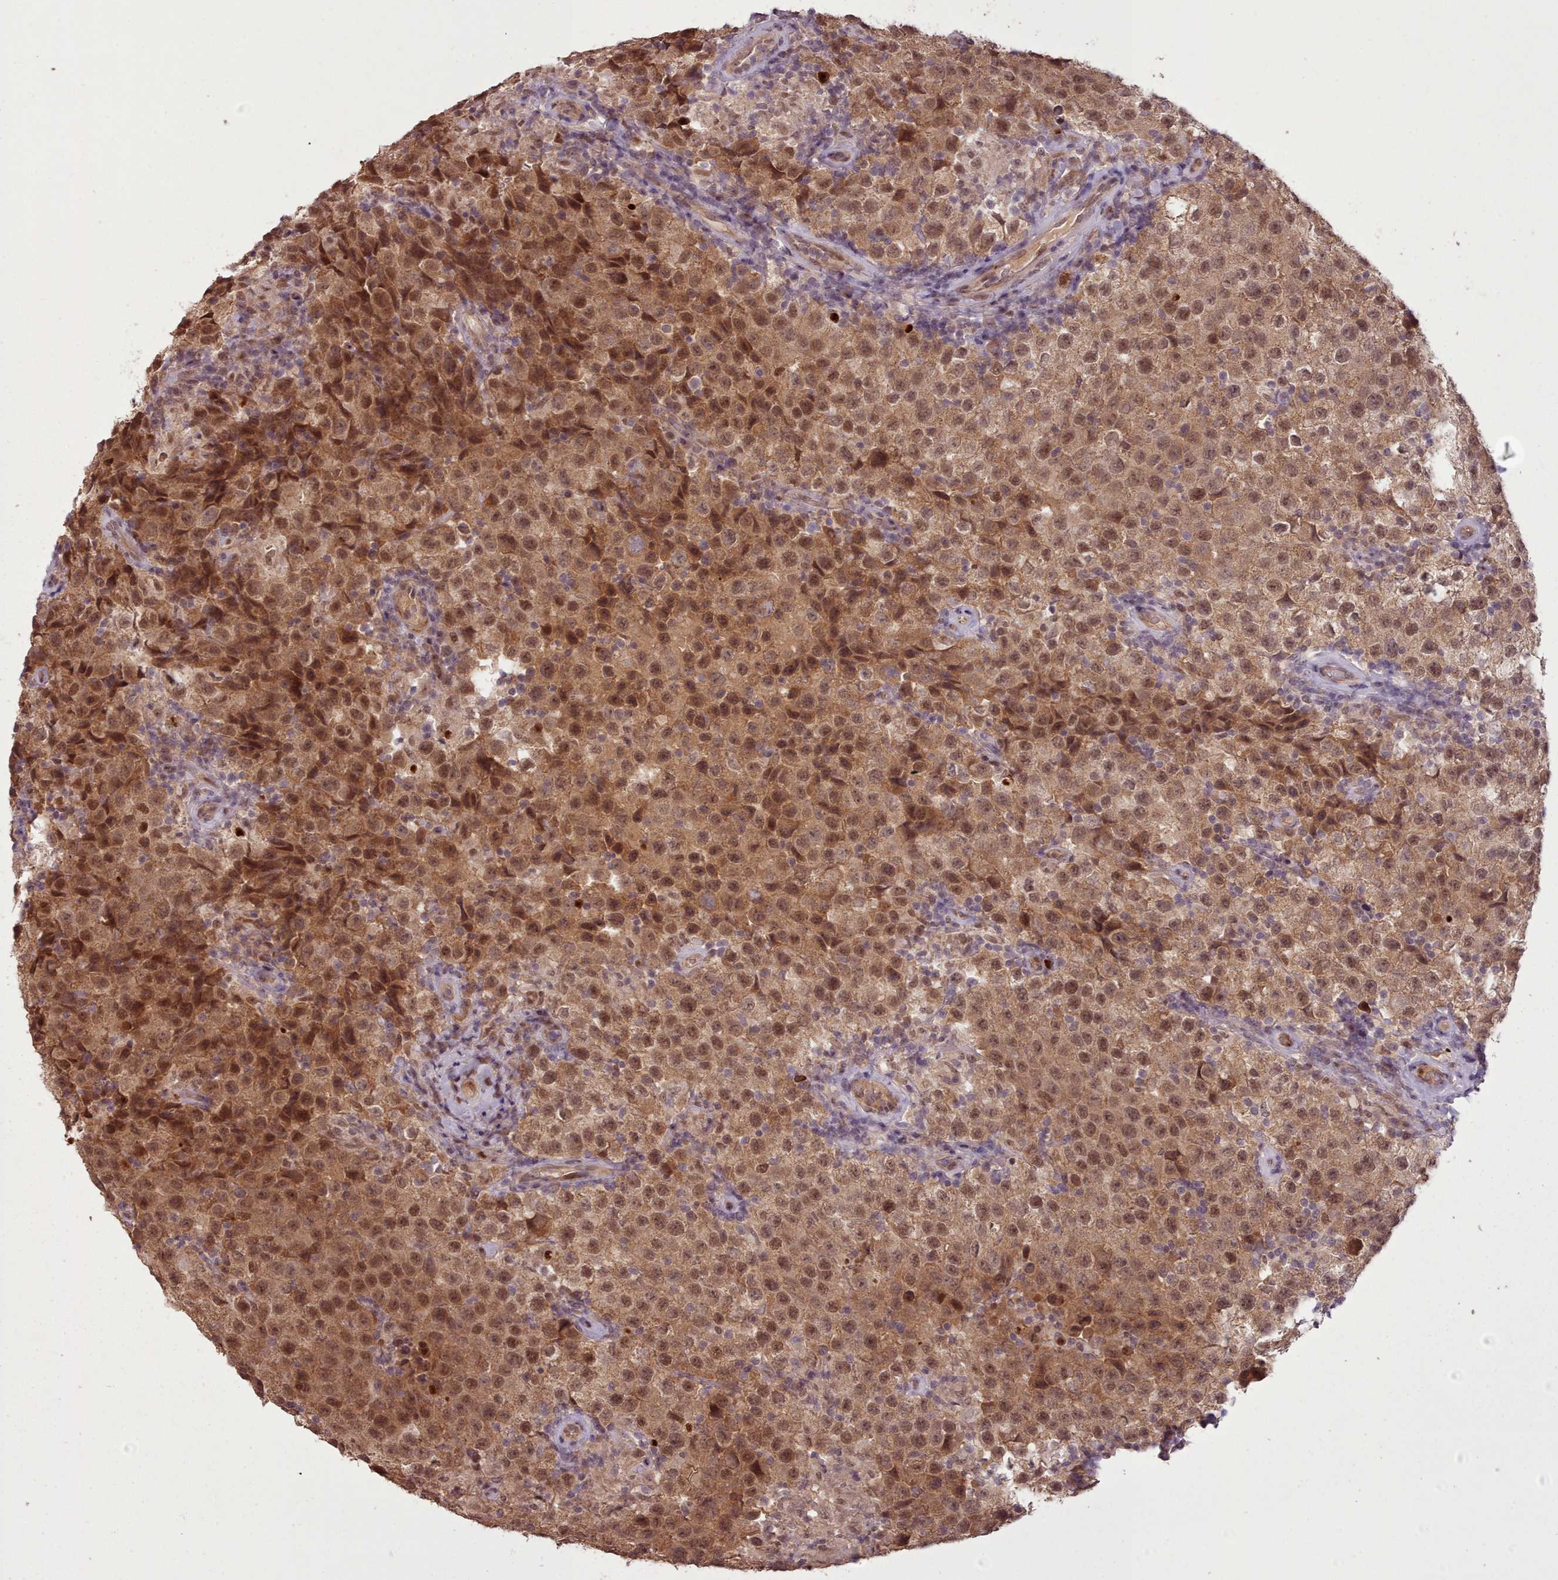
{"staining": {"intensity": "moderate", "quantity": ">75%", "location": "cytoplasmic/membranous,nuclear"}, "tissue": "testis cancer", "cell_type": "Tumor cells", "image_type": "cancer", "snomed": [{"axis": "morphology", "description": "Seminoma, NOS"}, {"axis": "morphology", "description": "Carcinoma, Embryonal, NOS"}, {"axis": "topography", "description": "Testis"}], "caption": "Immunohistochemical staining of embryonal carcinoma (testis) demonstrates medium levels of moderate cytoplasmic/membranous and nuclear protein staining in approximately >75% of tumor cells.", "gene": "CDC6", "patient": {"sex": "male", "age": 41}}